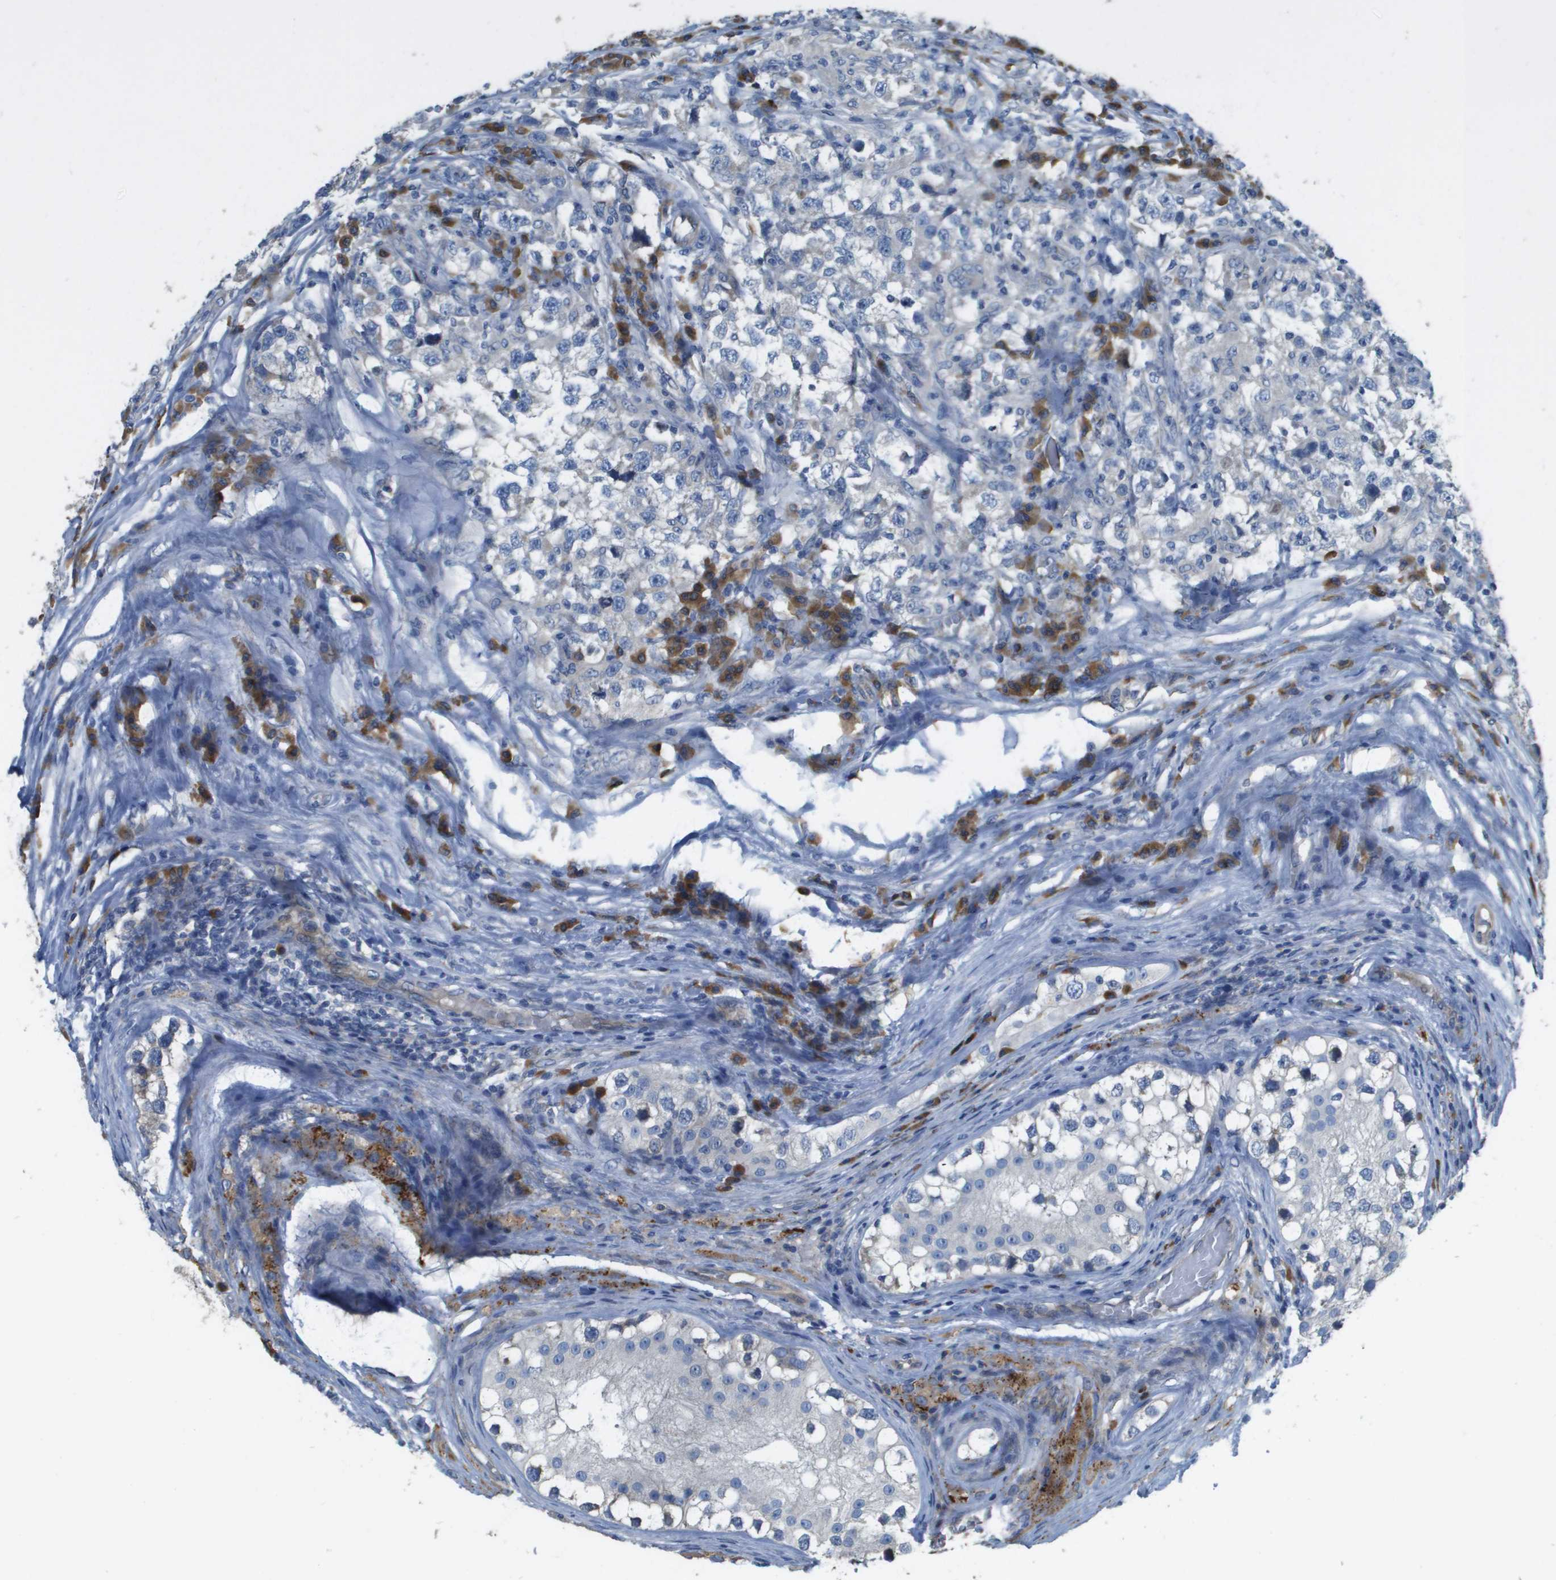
{"staining": {"intensity": "negative", "quantity": "none", "location": "none"}, "tissue": "testis cancer", "cell_type": "Tumor cells", "image_type": "cancer", "snomed": [{"axis": "morphology", "description": "Carcinoma, Embryonal, NOS"}, {"axis": "topography", "description": "Testis"}], "caption": "IHC of testis cancer demonstrates no positivity in tumor cells.", "gene": "CASP10", "patient": {"sex": "male", "age": 21}}